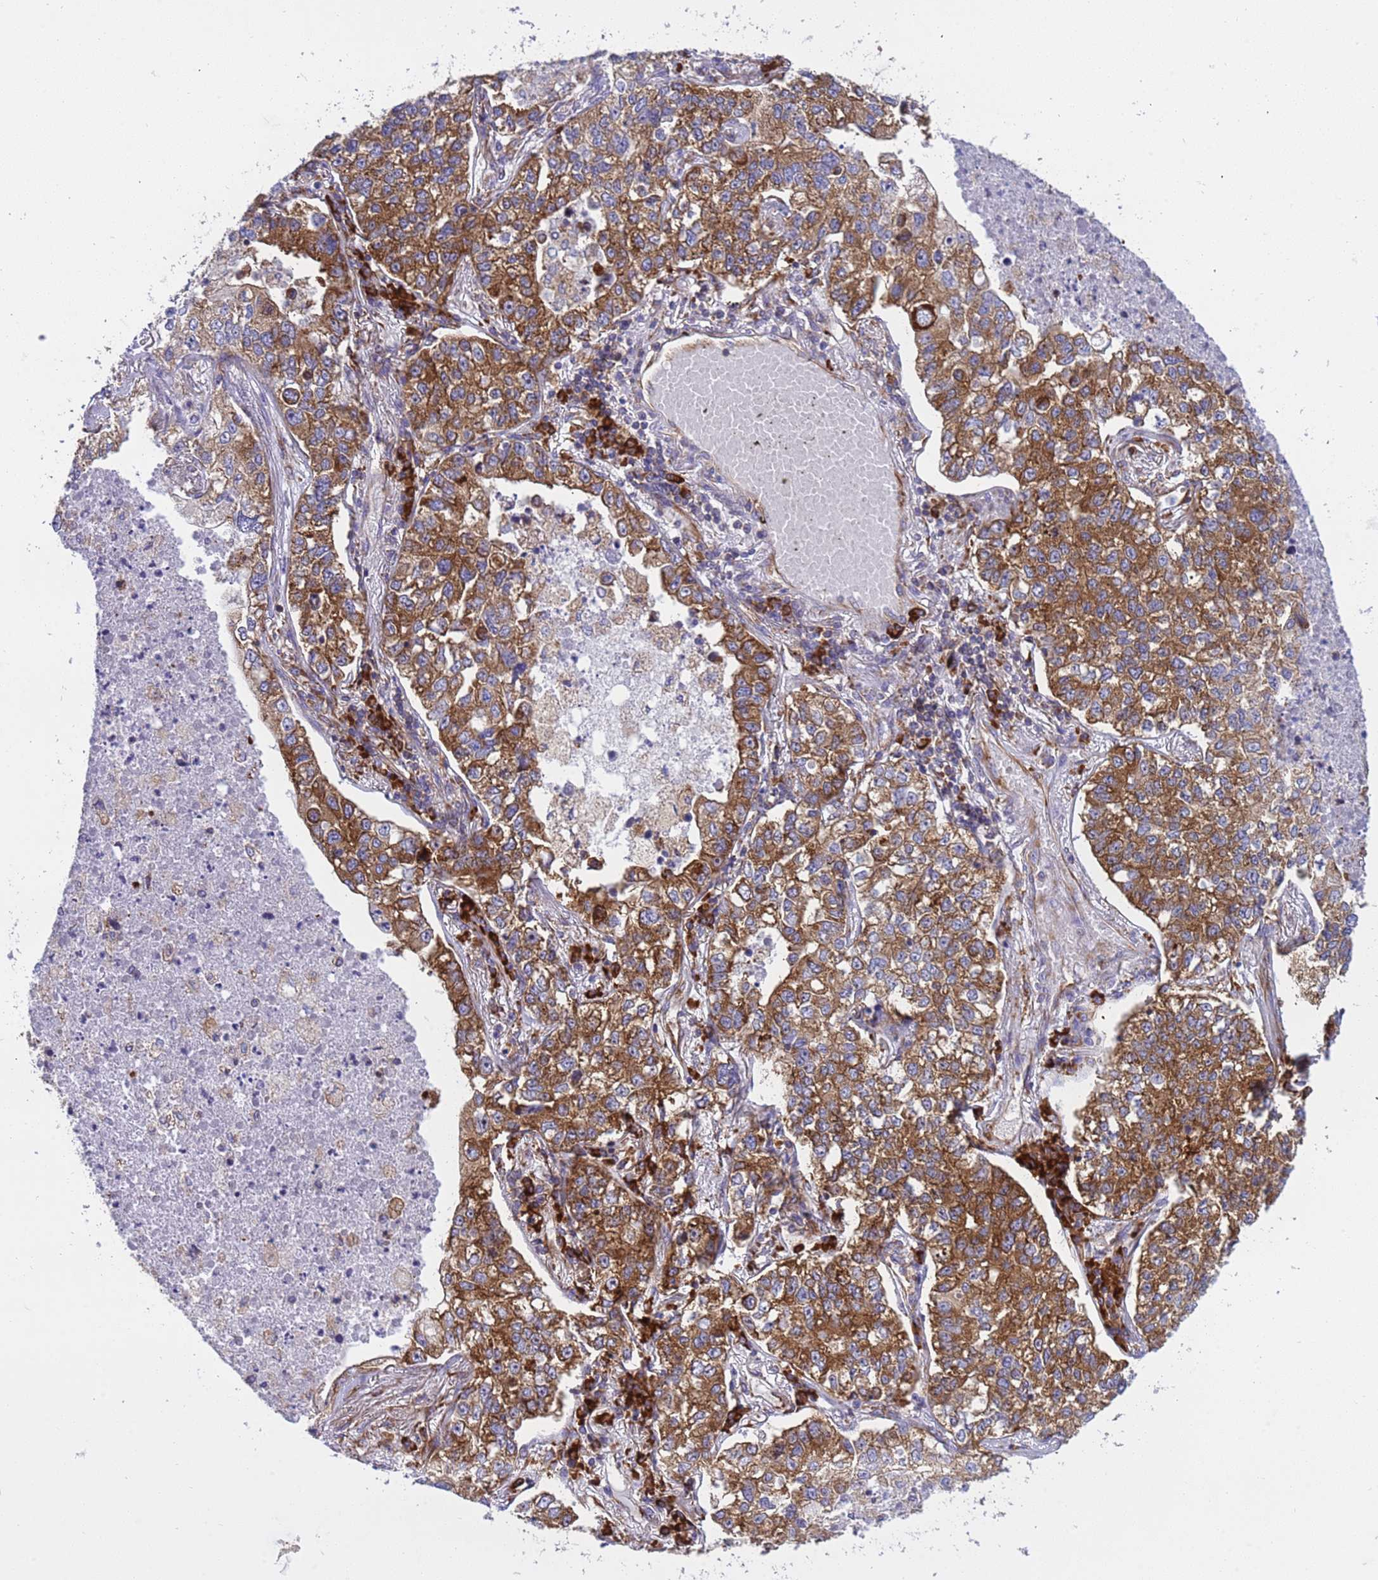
{"staining": {"intensity": "strong", "quantity": ">75%", "location": "cytoplasmic/membranous"}, "tissue": "lung cancer", "cell_type": "Tumor cells", "image_type": "cancer", "snomed": [{"axis": "morphology", "description": "Adenocarcinoma, NOS"}, {"axis": "topography", "description": "Lung"}], "caption": "Immunohistochemistry image of neoplastic tissue: human lung cancer (adenocarcinoma) stained using IHC shows high levels of strong protein expression localized specifically in the cytoplasmic/membranous of tumor cells, appearing as a cytoplasmic/membranous brown color.", "gene": "RPL36", "patient": {"sex": "male", "age": 49}}